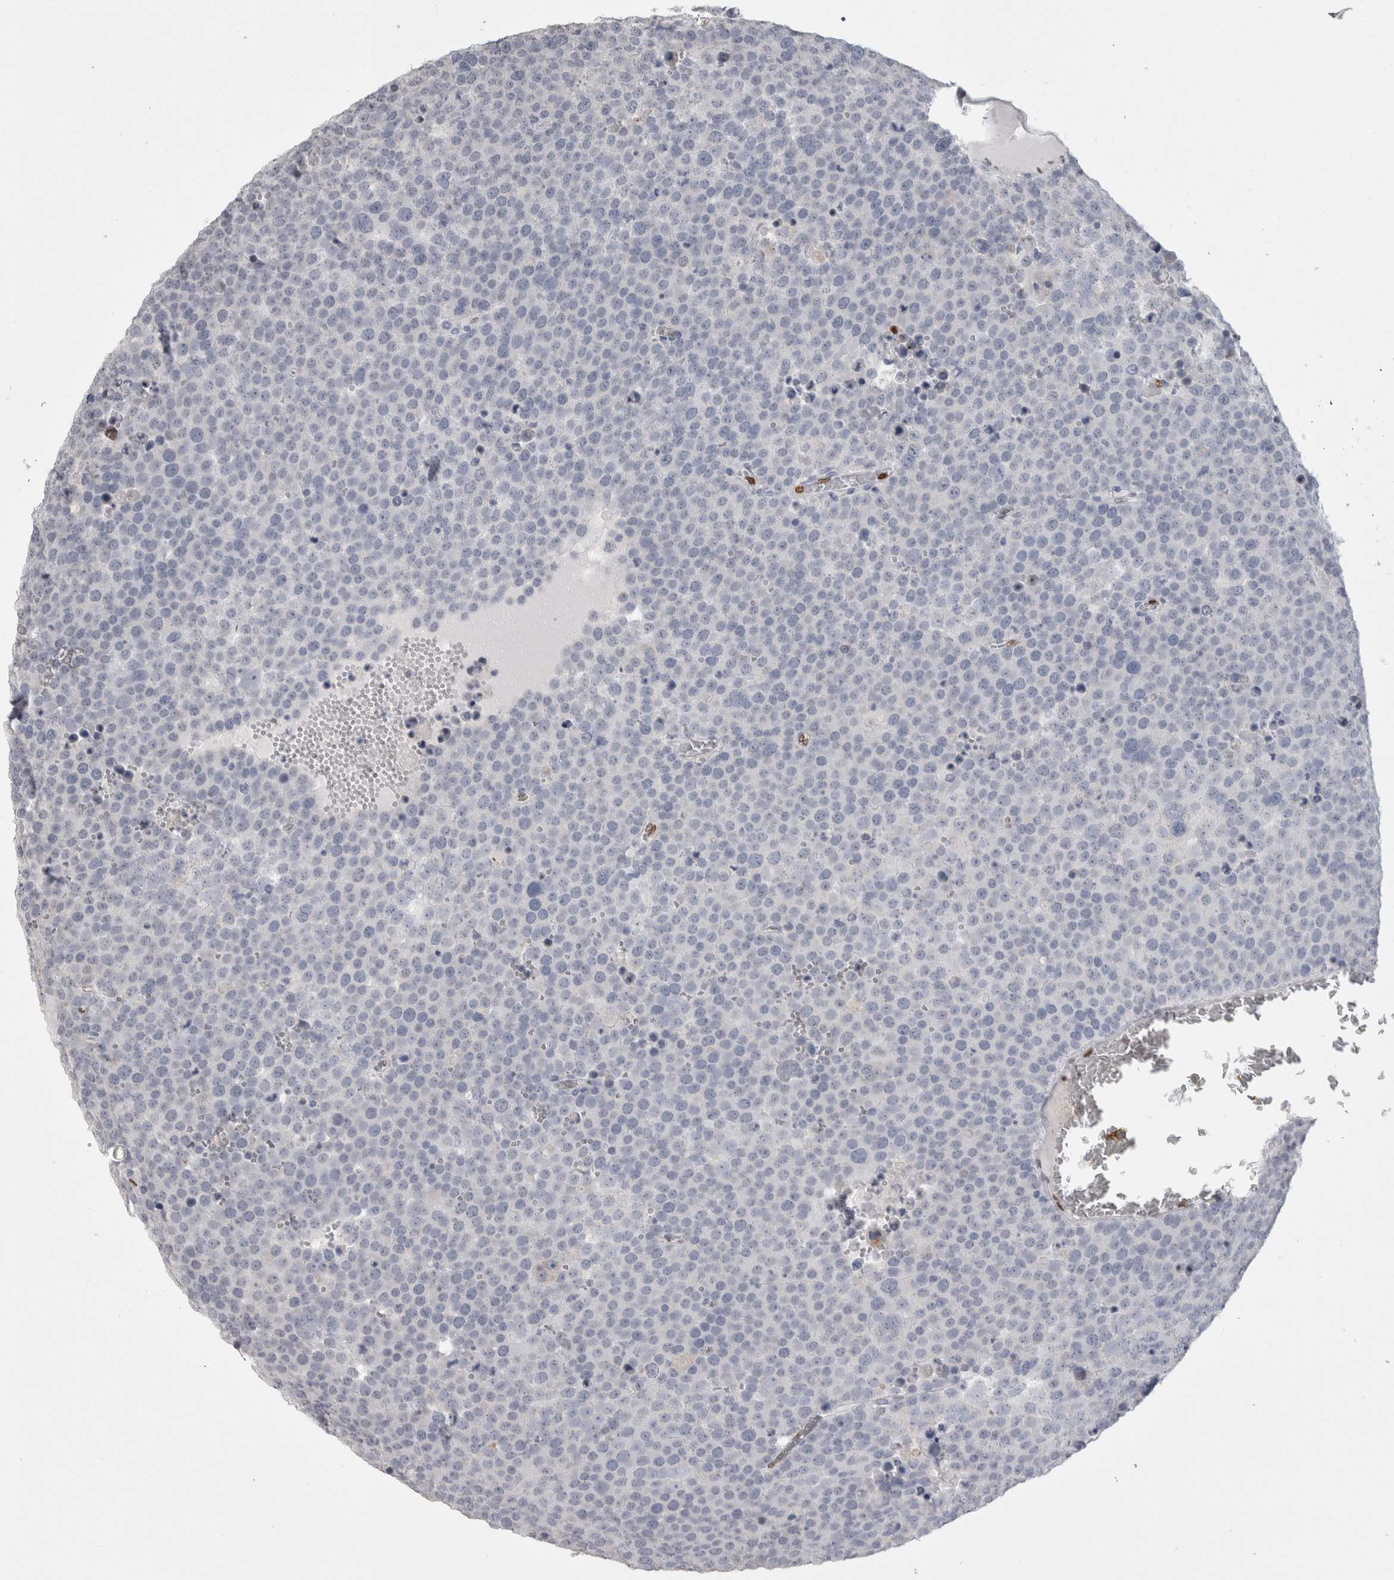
{"staining": {"intensity": "negative", "quantity": "none", "location": "none"}, "tissue": "testis cancer", "cell_type": "Tumor cells", "image_type": "cancer", "snomed": [{"axis": "morphology", "description": "Seminoma, NOS"}, {"axis": "topography", "description": "Testis"}], "caption": "The micrograph shows no staining of tumor cells in testis cancer.", "gene": "IL33", "patient": {"sex": "male", "age": 71}}